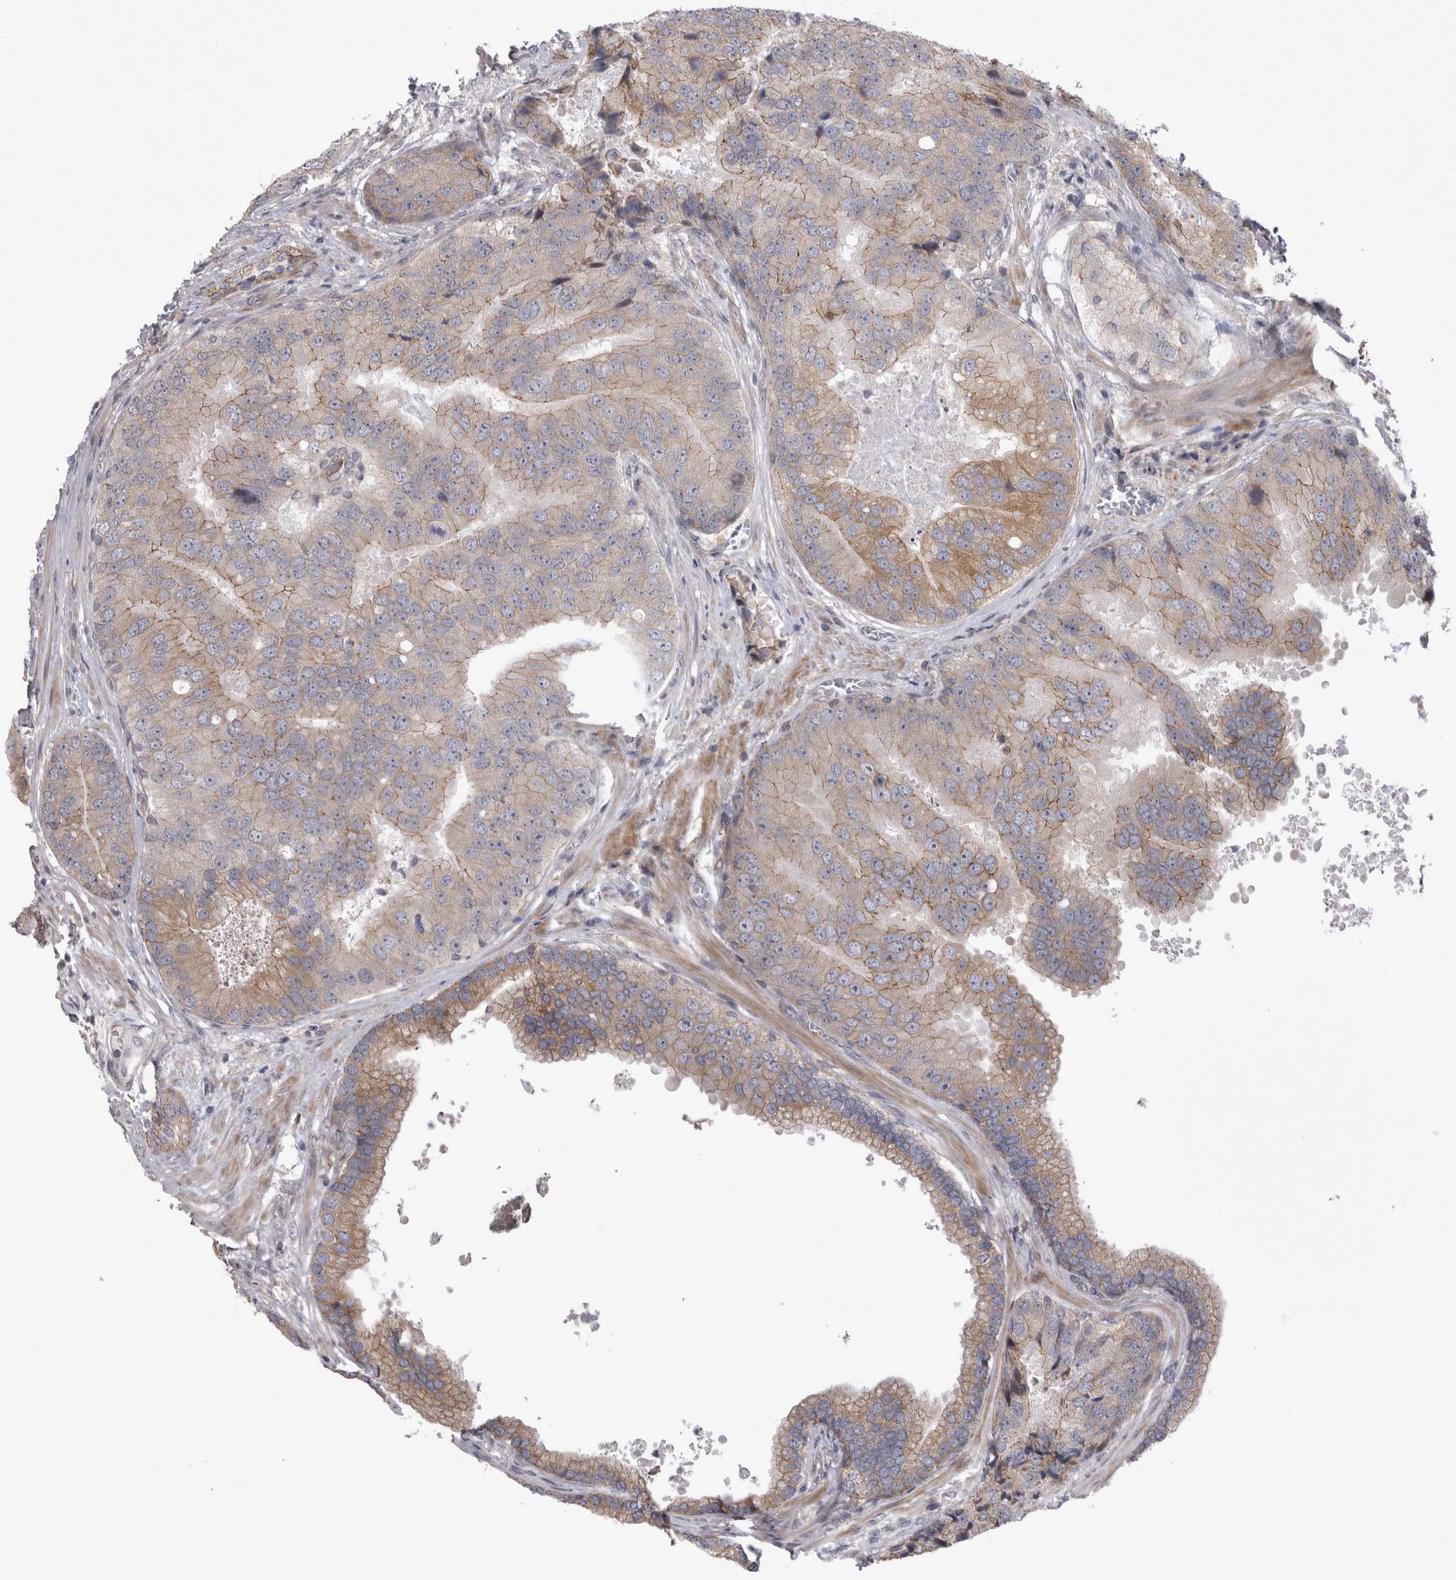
{"staining": {"intensity": "weak", "quantity": "25%-75%", "location": "cytoplasmic/membranous"}, "tissue": "prostate cancer", "cell_type": "Tumor cells", "image_type": "cancer", "snomed": [{"axis": "morphology", "description": "Adenocarcinoma, High grade"}, {"axis": "topography", "description": "Prostate"}], "caption": "Weak cytoplasmic/membranous expression for a protein is identified in about 25%-75% of tumor cells of prostate cancer using immunohistochemistry.", "gene": "NENF", "patient": {"sex": "male", "age": 70}}